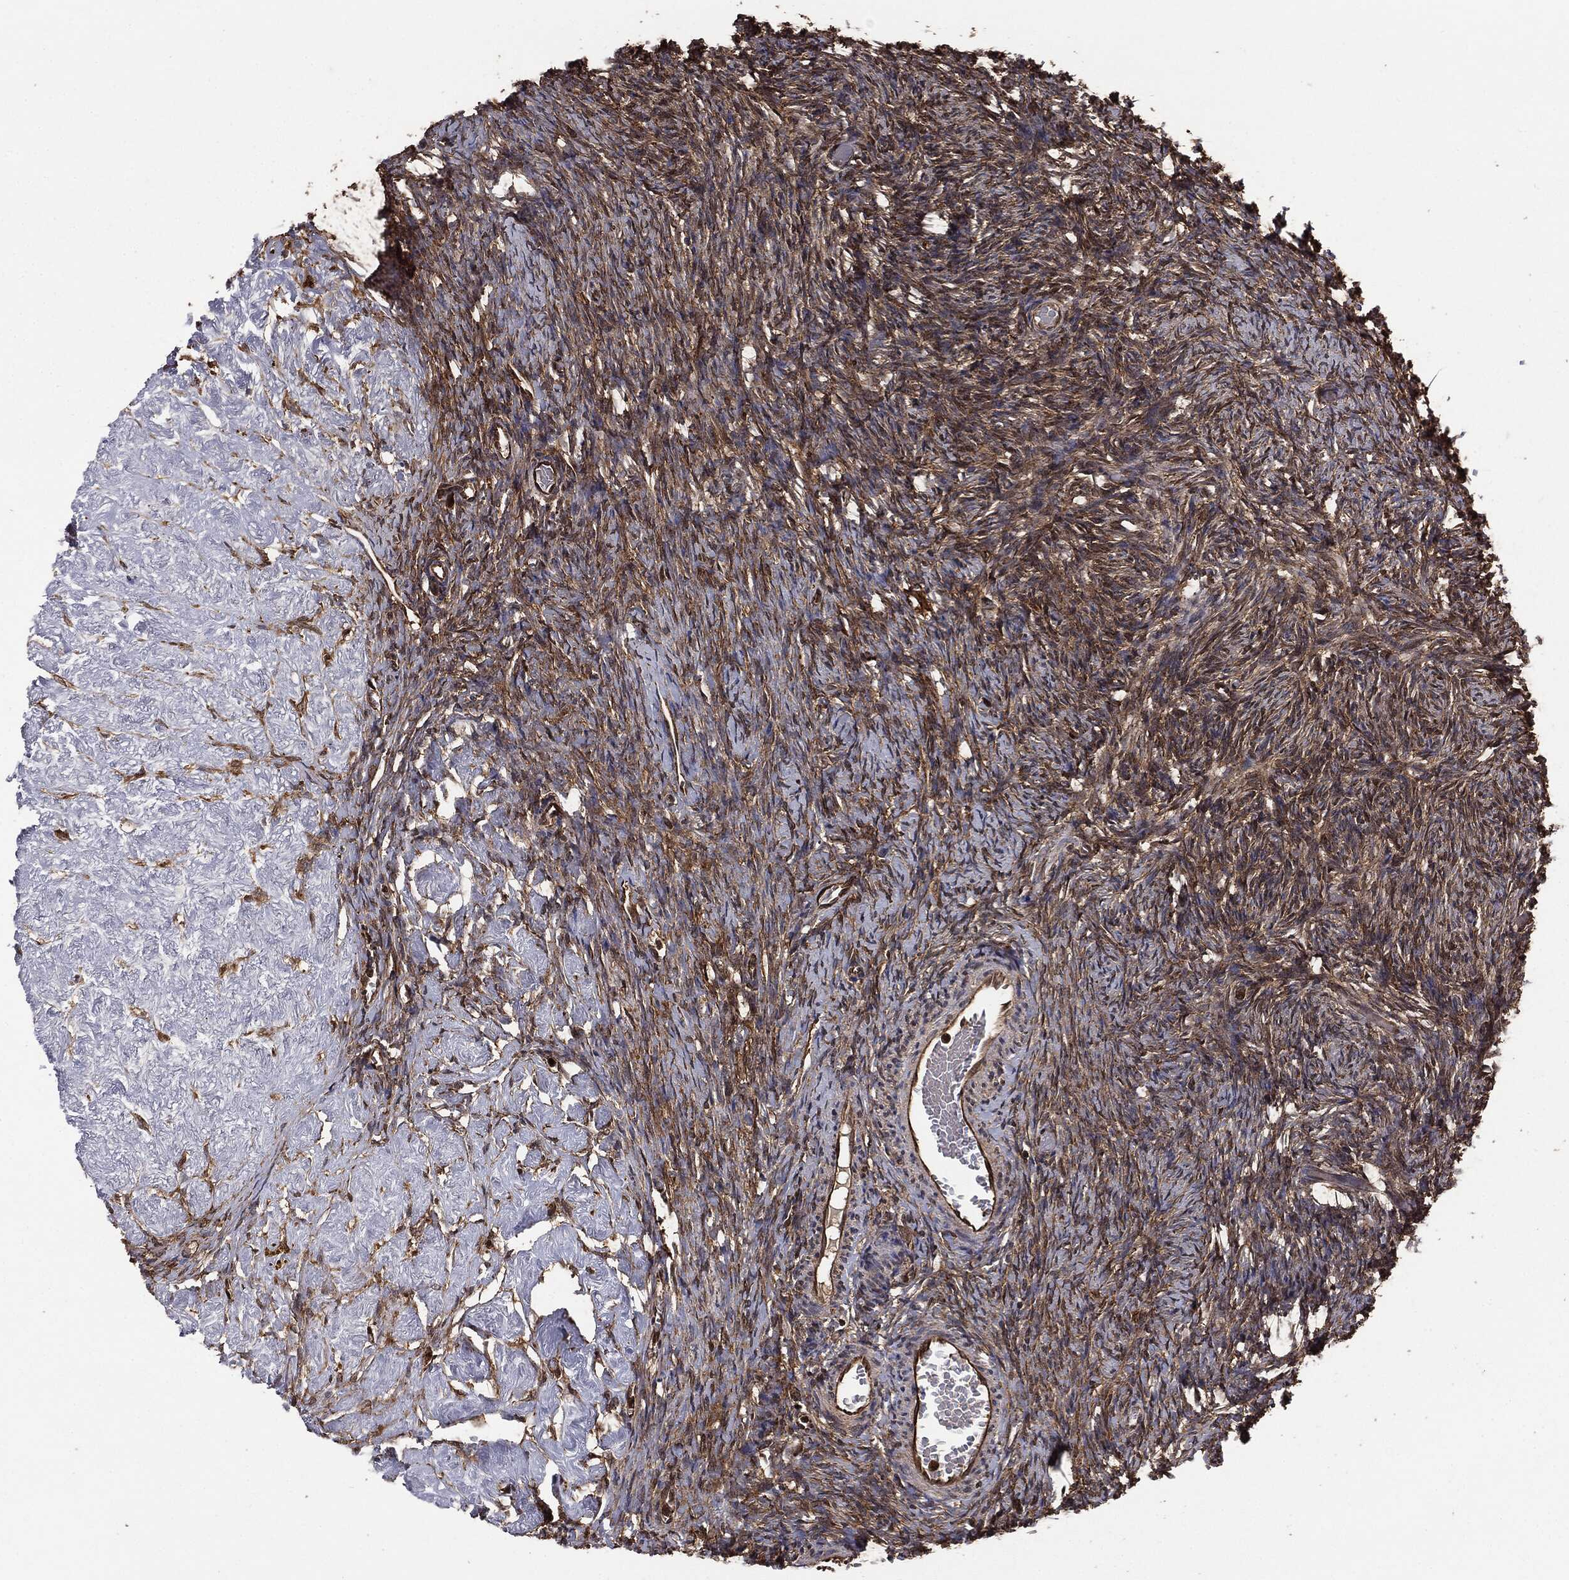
{"staining": {"intensity": "strong", "quantity": ">75%", "location": "cytoplasmic/membranous"}, "tissue": "ovary", "cell_type": "Follicle cells", "image_type": "normal", "snomed": [{"axis": "morphology", "description": "Normal tissue, NOS"}, {"axis": "topography", "description": "Ovary"}], "caption": "Human ovary stained with a protein marker demonstrates strong staining in follicle cells.", "gene": "NME1", "patient": {"sex": "female", "age": 39}}